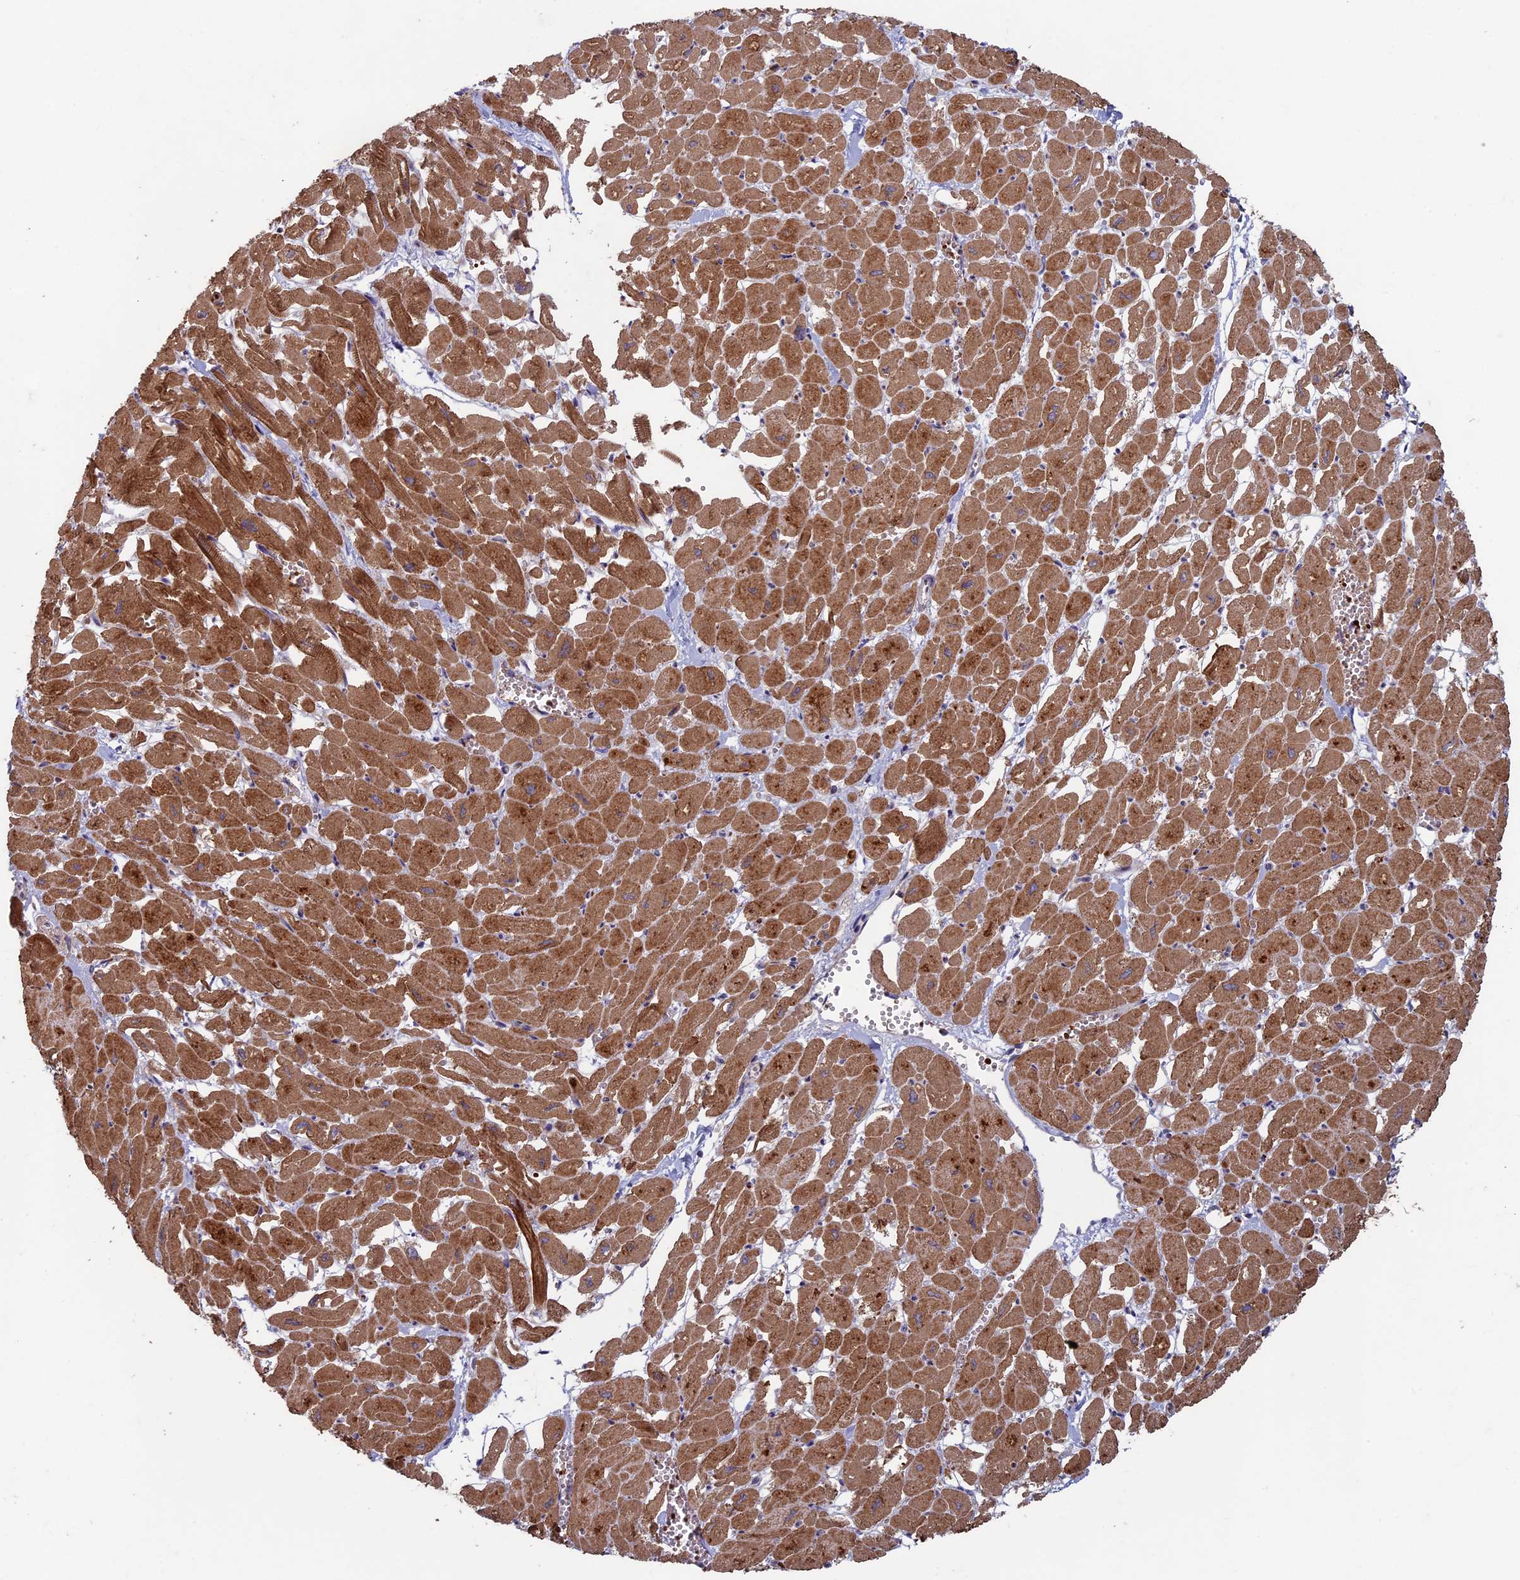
{"staining": {"intensity": "strong", "quantity": ">75%", "location": "cytoplasmic/membranous"}, "tissue": "heart muscle", "cell_type": "Cardiomyocytes", "image_type": "normal", "snomed": [{"axis": "morphology", "description": "Normal tissue, NOS"}, {"axis": "topography", "description": "Heart"}], "caption": "Protein expression analysis of unremarkable heart muscle shows strong cytoplasmic/membranous expression in approximately >75% of cardiomyocytes.", "gene": "RCCD1", "patient": {"sex": "male", "age": 54}}